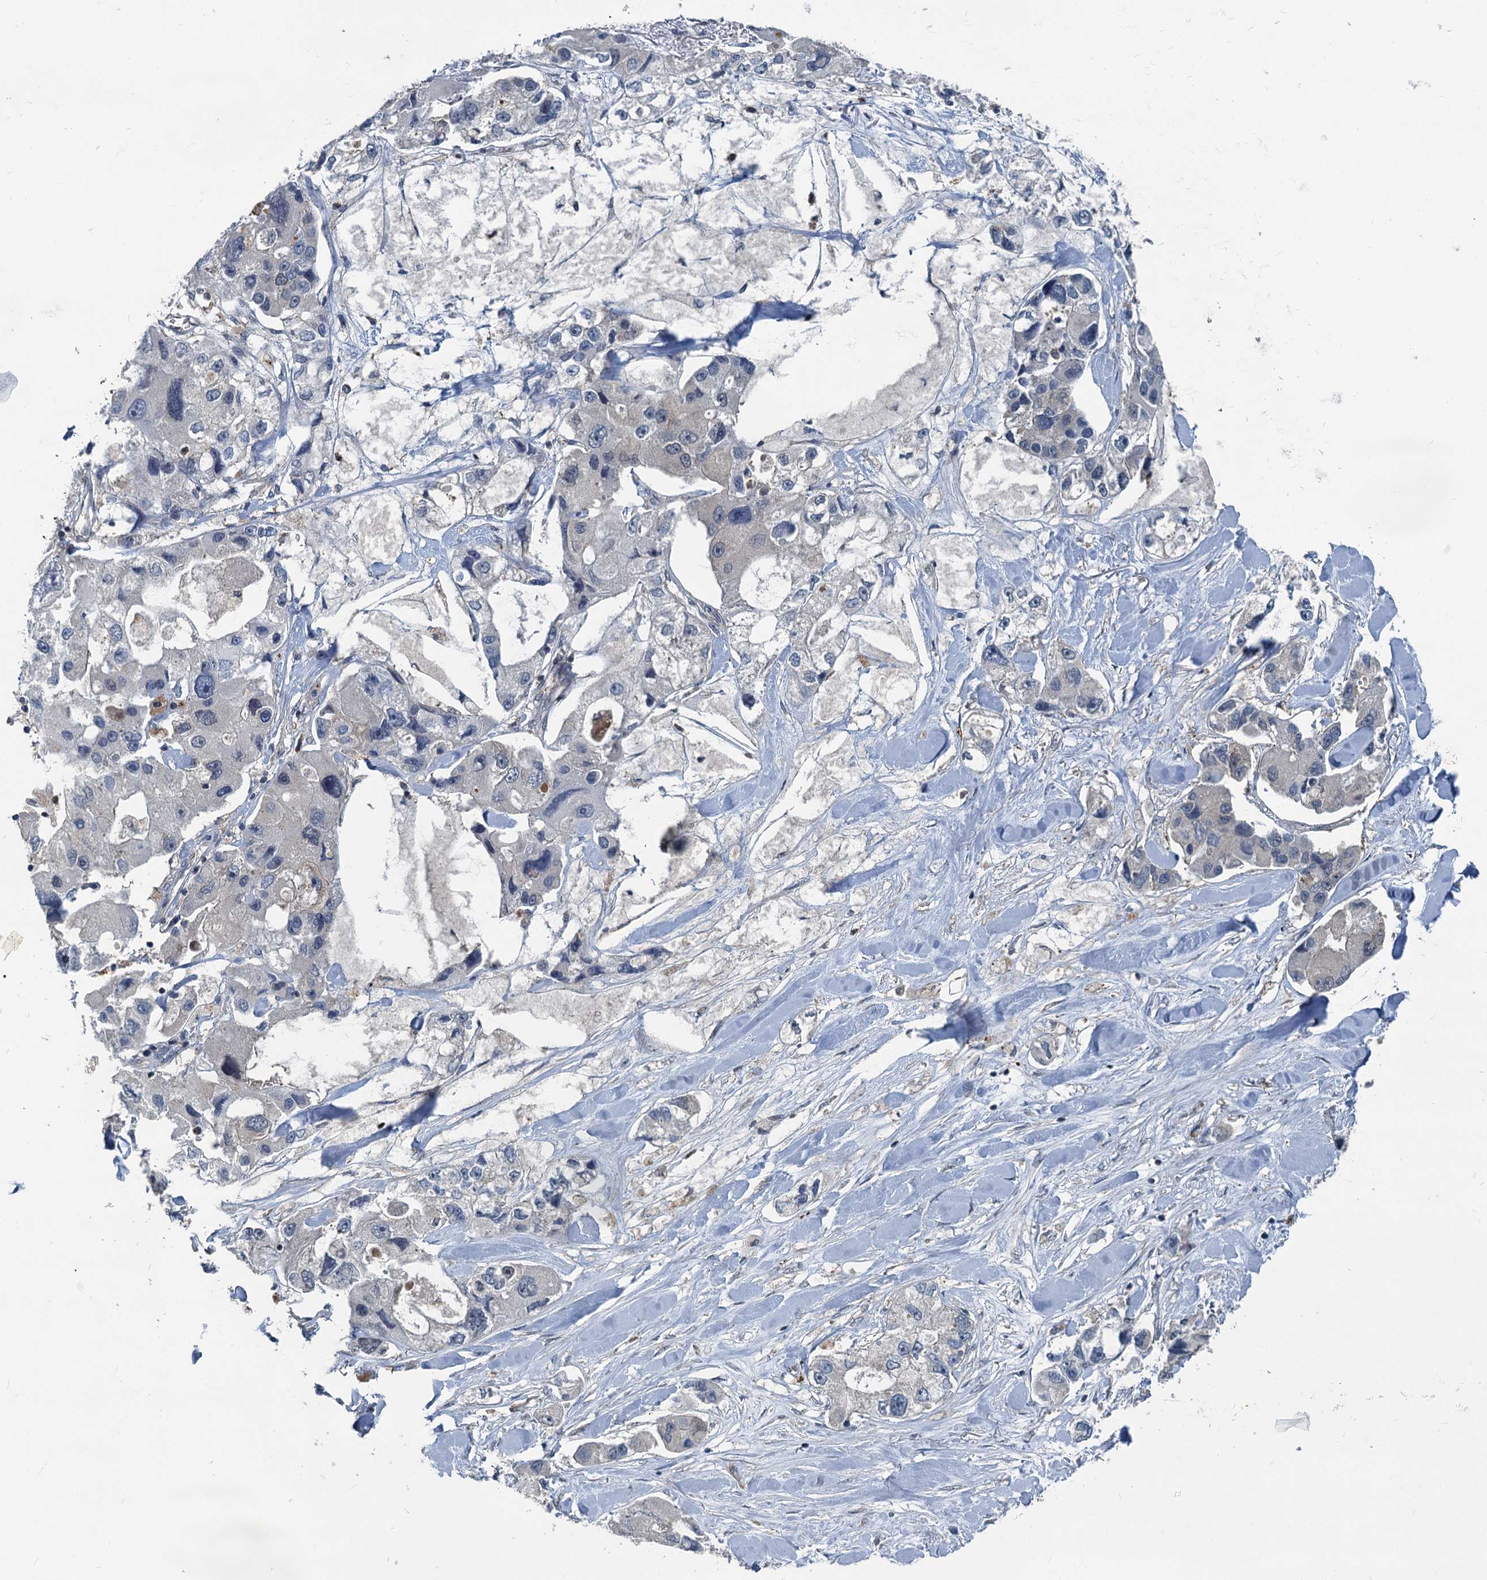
{"staining": {"intensity": "negative", "quantity": "none", "location": "none"}, "tissue": "lung cancer", "cell_type": "Tumor cells", "image_type": "cancer", "snomed": [{"axis": "morphology", "description": "Adenocarcinoma, NOS"}, {"axis": "topography", "description": "Lung"}], "caption": "High power microscopy micrograph of an immunohistochemistry photomicrograph of lung cancer (adenocarcinoma), revealing no significant positivity in tumor cells.", "gene": "GCLM", "patient": {"sex": "female", "age": 54}}